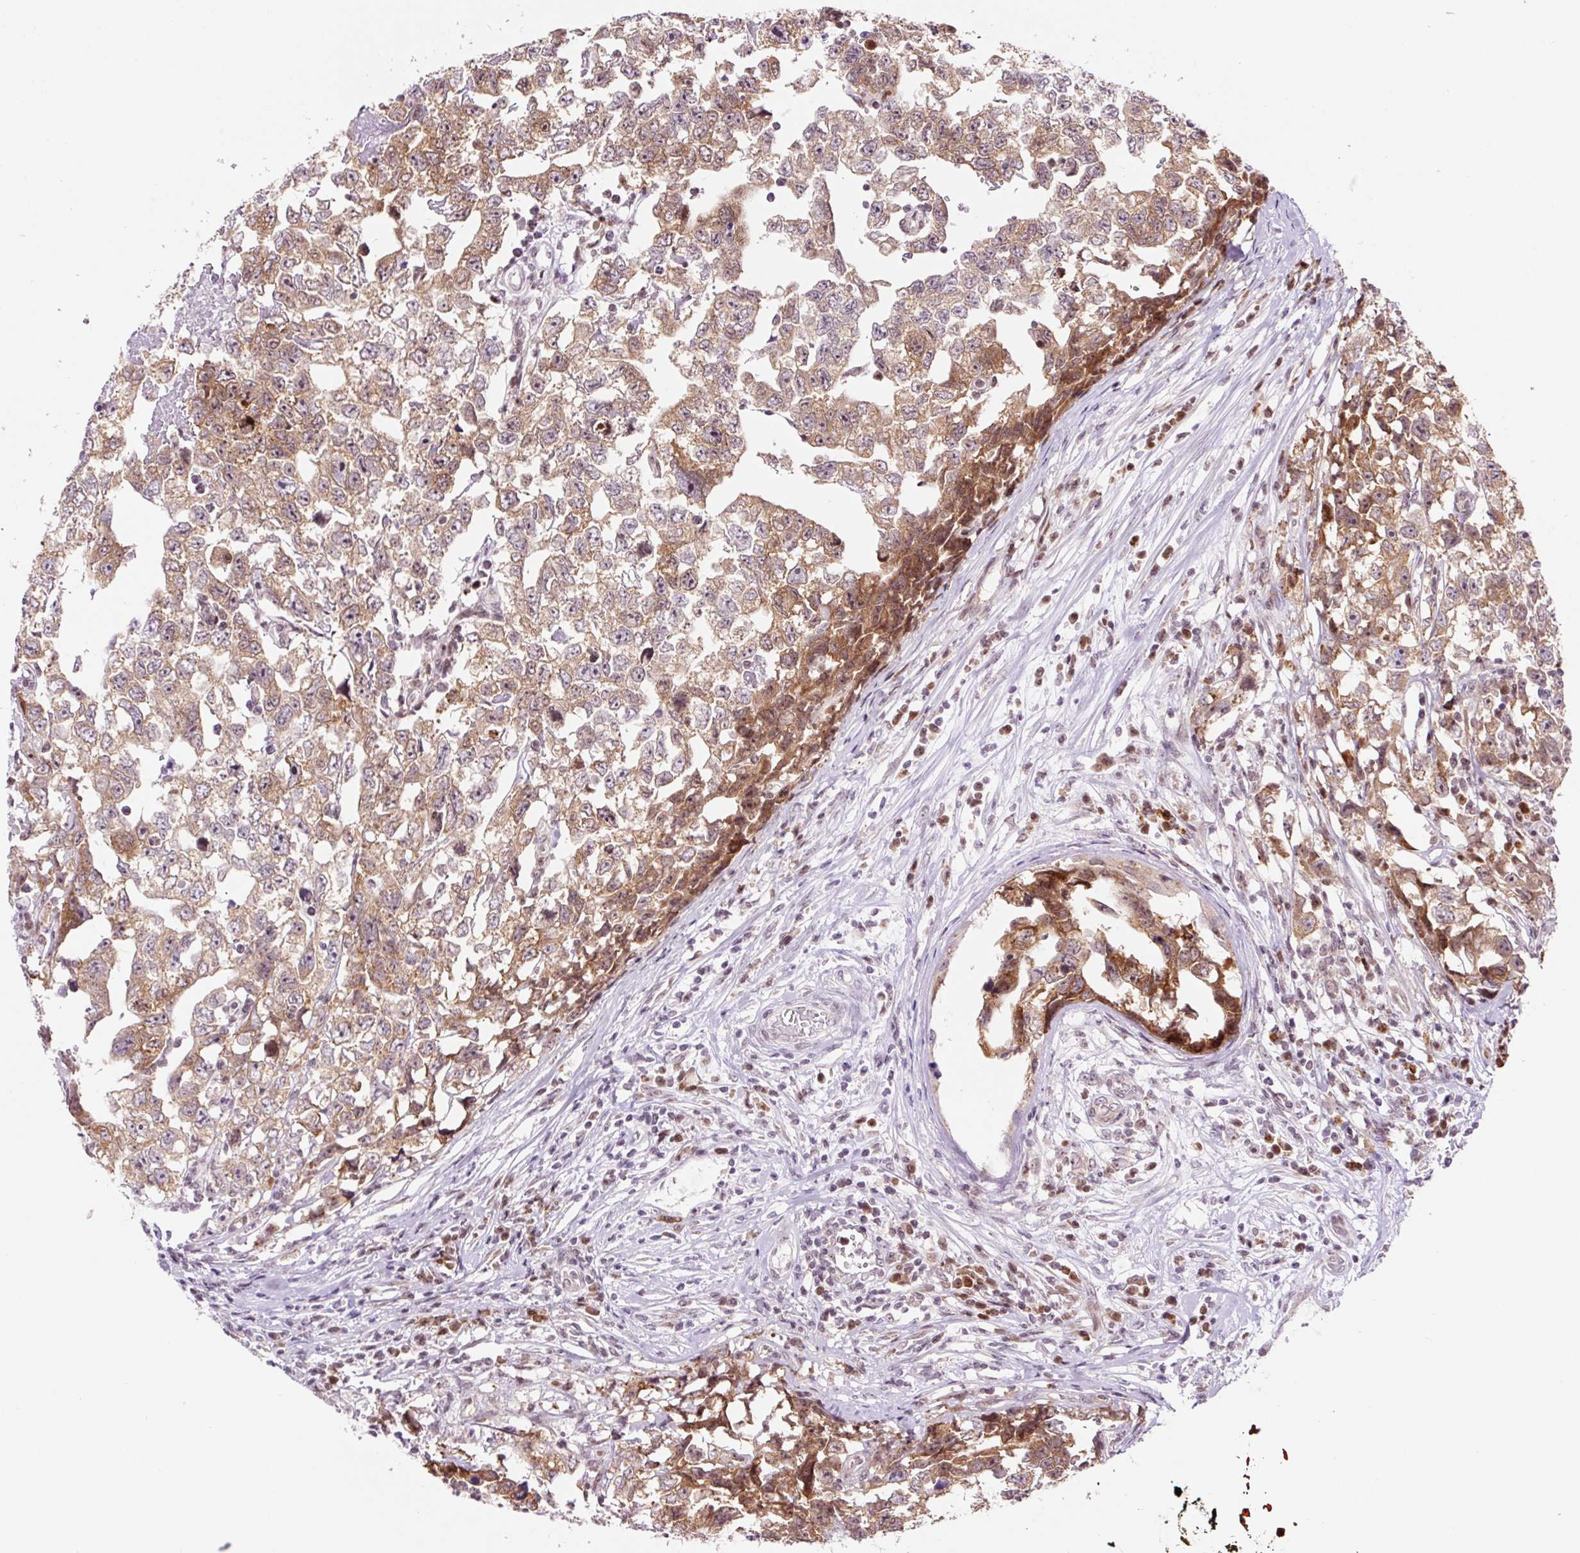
{"staining": {"intensity": "moderate", "quantity": ">75%", "location": "cytoplasmic/membranous"}, "tissue": "testis cancer", "cell_type": "Tumor cells", "image_type": "cancer", "snomed": [{"axis": "morphology", "description": "Carcinoma, Embryonal, NOS"}, {"axis": "topography", "description": "Testis"}], "caption": "Testis embryonal carcinoma stained with a protein marker exhibits moderate staining in tumor cells.", "gene": "RPL41", "patient": {"sex": "male", "age": 22}}